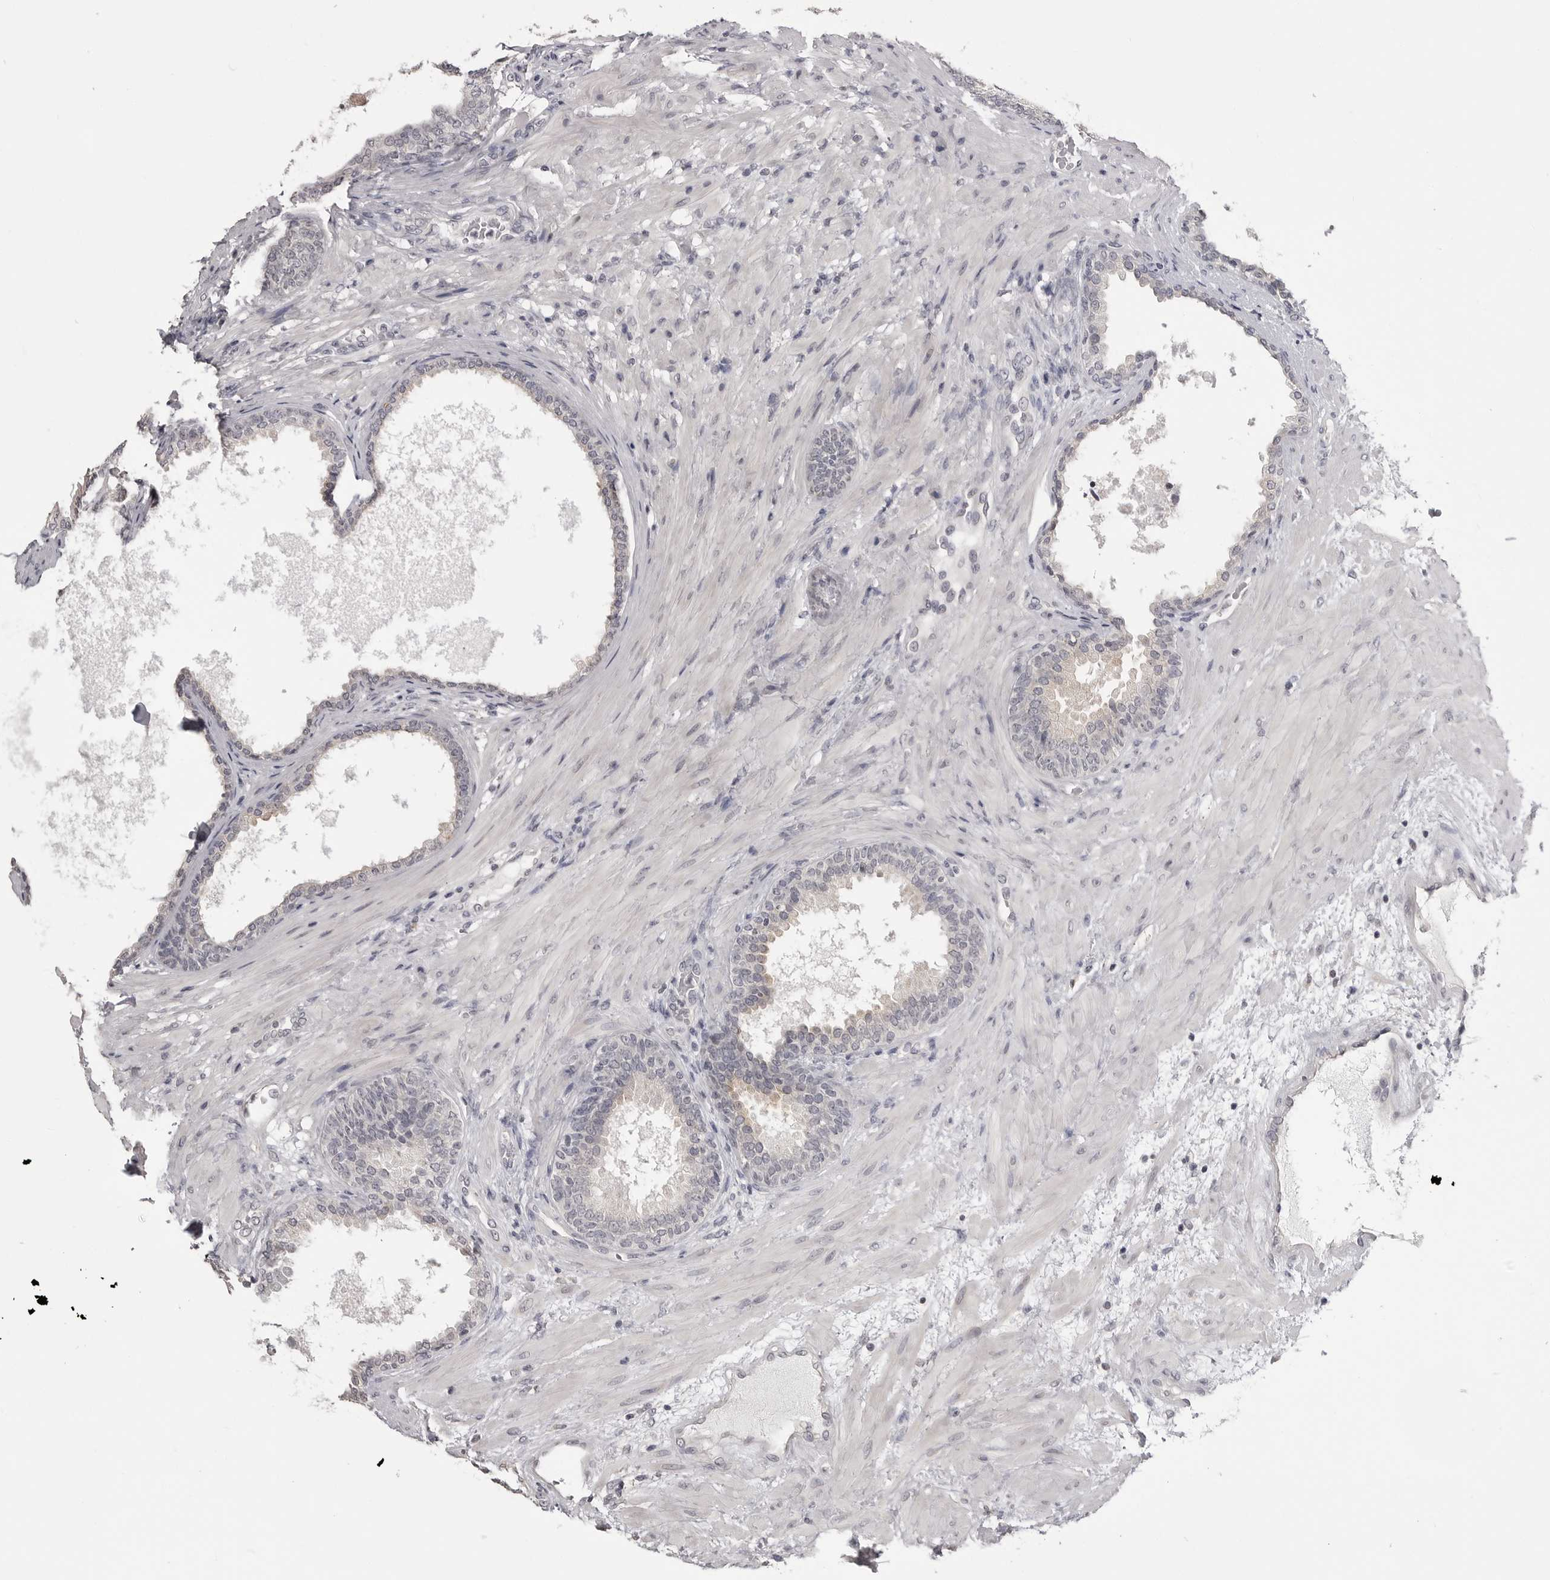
{"staining": {"intensity": "negative", "quantity": "none", "location": "none"}, "tissue": "prostate", "cell_type": "Glandular cells", "image_type": "normal", "snomed": [{"axis": "morphology", "description": "Normal tissue, NOS"}, {"axis": "topography", "description": "Prostate"}], "caption": "DAB (3,3'-diaminobenzidine) immunohistochemical staining of unremarkable prostate displays no significant staining in glandular cells. Nuclei are stained in blue.", "gene": "GPN2", "patient": {"sex": "male", "age": 76}}